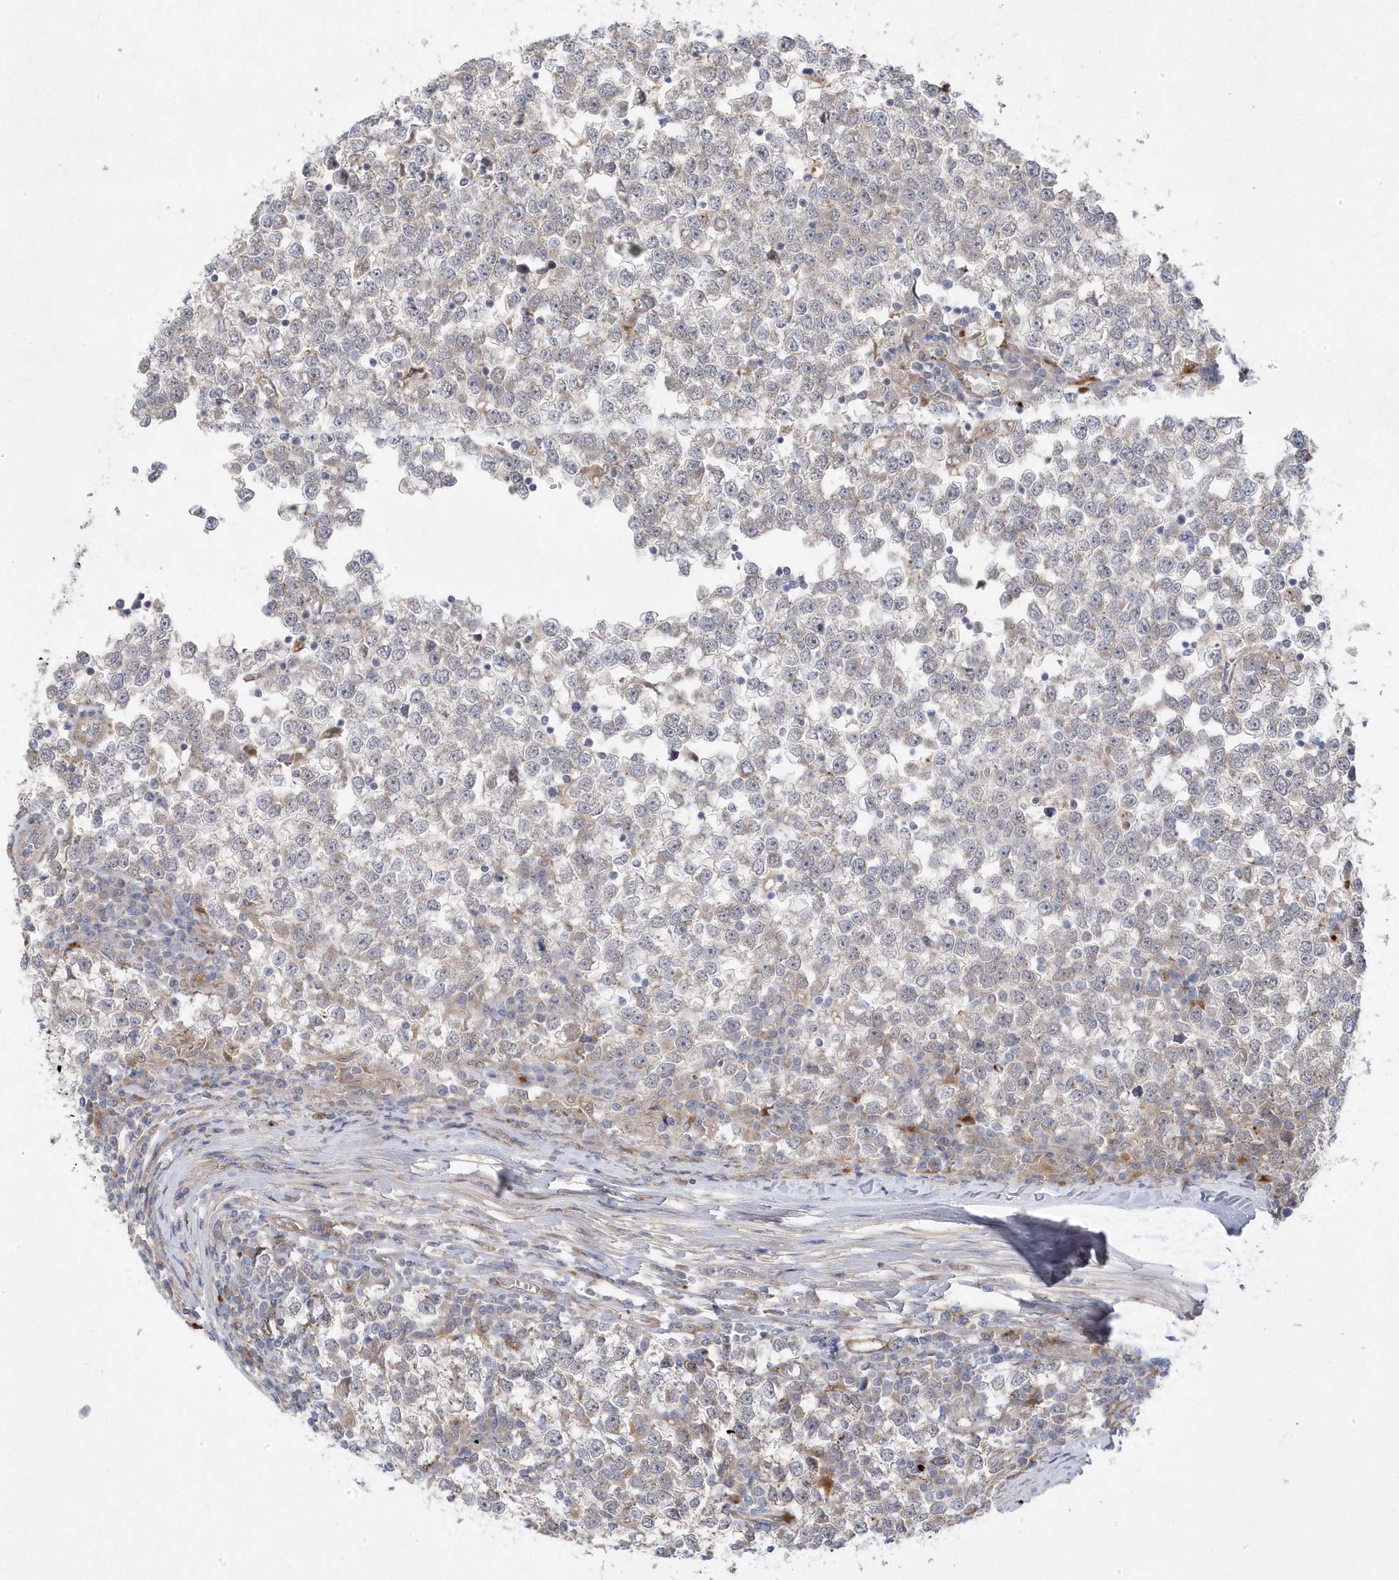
{"staining": {"intensity": "weak", "quantity": "<25%", "location": "cytoplasmic/membranous"}, "tissue": "testis cancer", "cell_type": "Tumor cells", "image_type": "cancer", "snomed": [{"axis": "morphology", "description": "Seminoma, NOS"}, {"axis": "topography", "description": "Testis"}], "caption": "IHC micrograph of neoplastic tissue: human seminoma (testis) stained with DAB (3,3'-diaminobenzidine) shows no significant protein positivity in tumor cells.", "gene": "ANAPC1", "patient": {"sex": "male", "age": 65}}